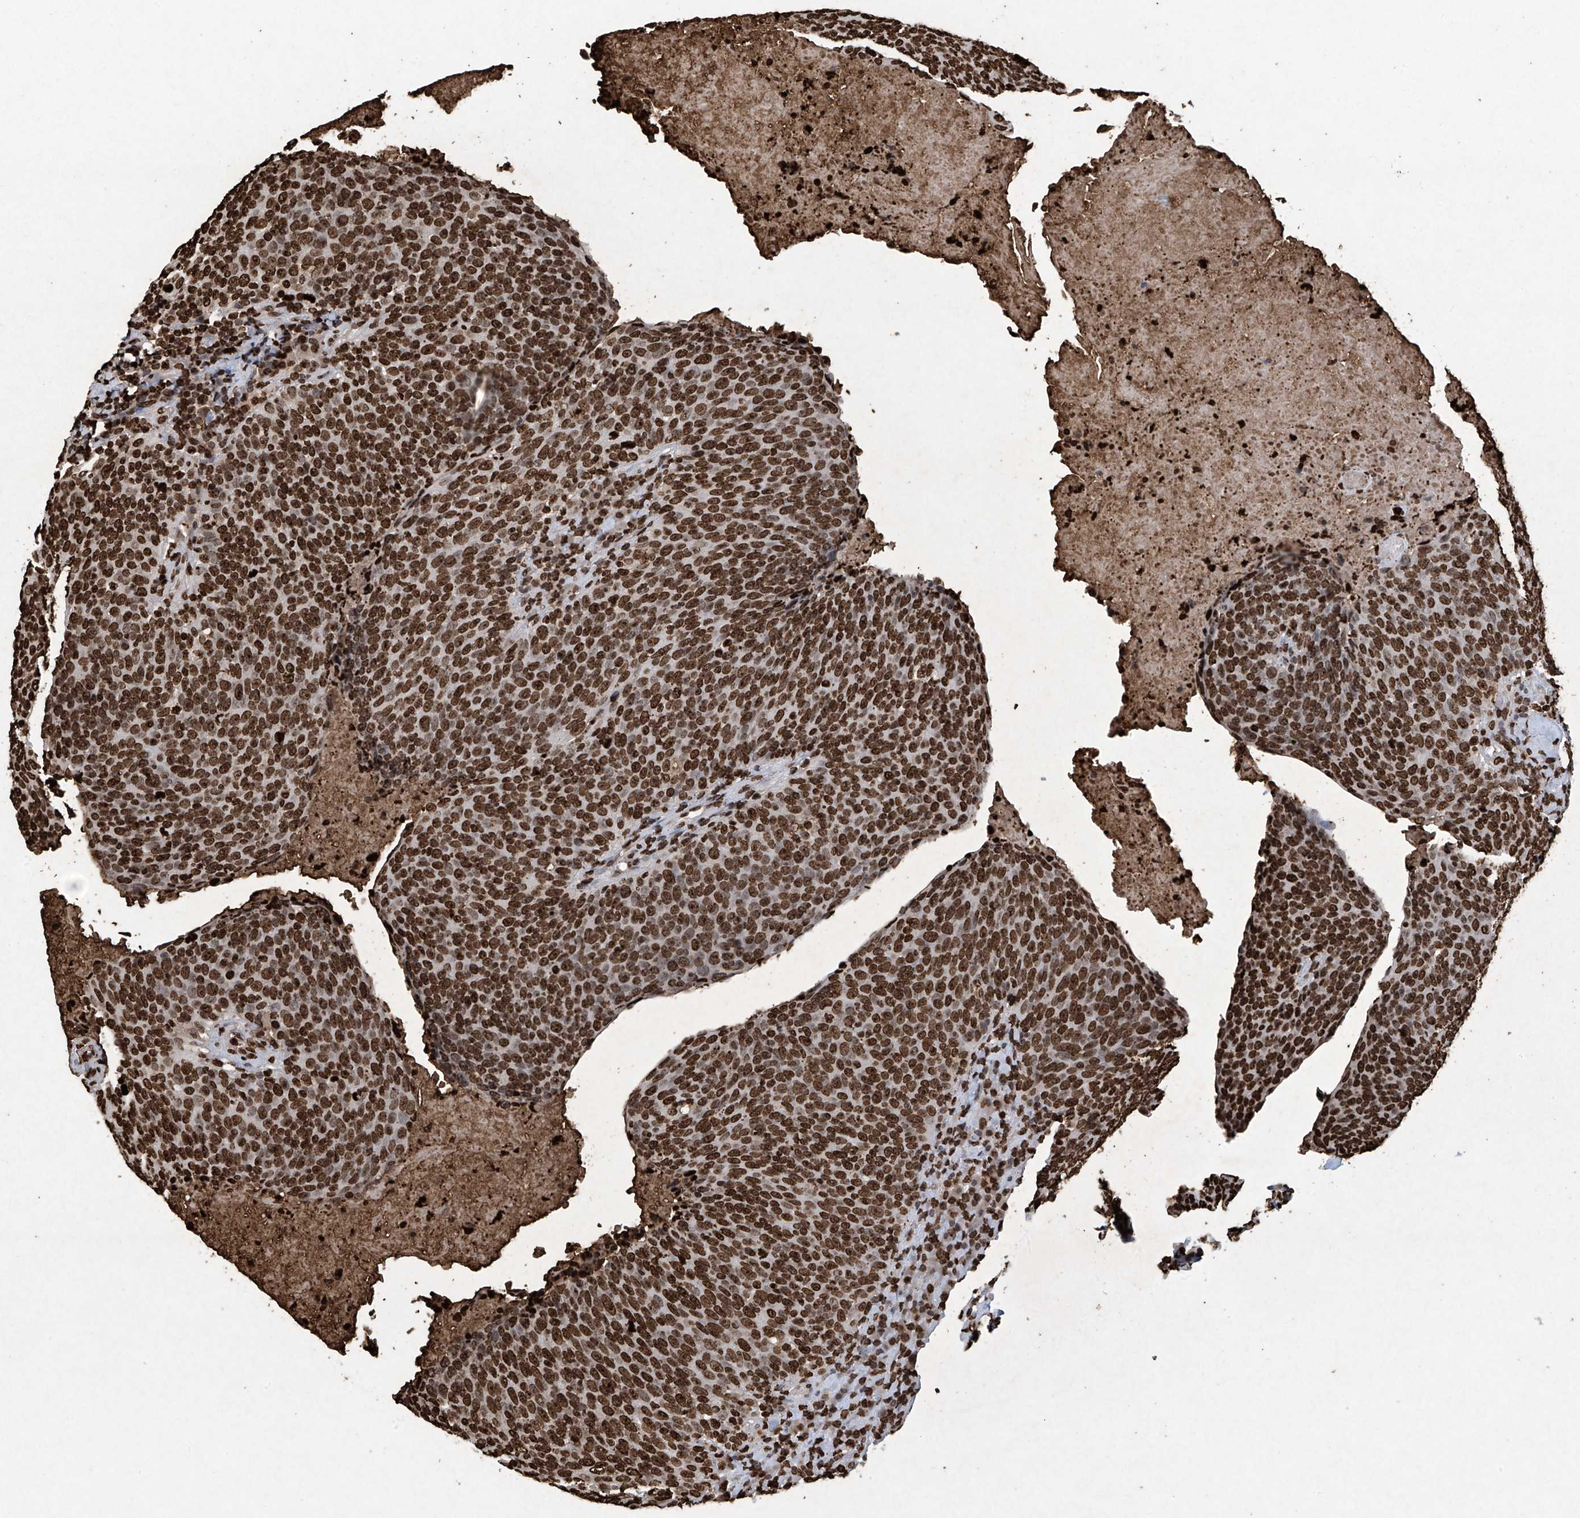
{"staining": {"intensity": "strong", "quantity": ">75%", "location": "nuclear"}, "tissue": "head and neck cancer", "cell_type": "Tumor cells", "image_type": "cancer", "snomed": [{"axis": "morphology", "description": "Squamous cell carcinoma, NOS"}, {"axis": "morphology", "description": "Squamous cell carcinoma, metastatic, NOS"}, {"axis": "topography", "description": "Lymph node"}, {"axis": "topography", "description": "Head-Neck"}], "caption": "The immunohistochemical stain shows strong nuclear positivity in tumor cells of head and neck cancer (squamous cell carcinoma) tissue.", "gene": "H3-3A", "patient": {"sex": "male", "age": 62}}